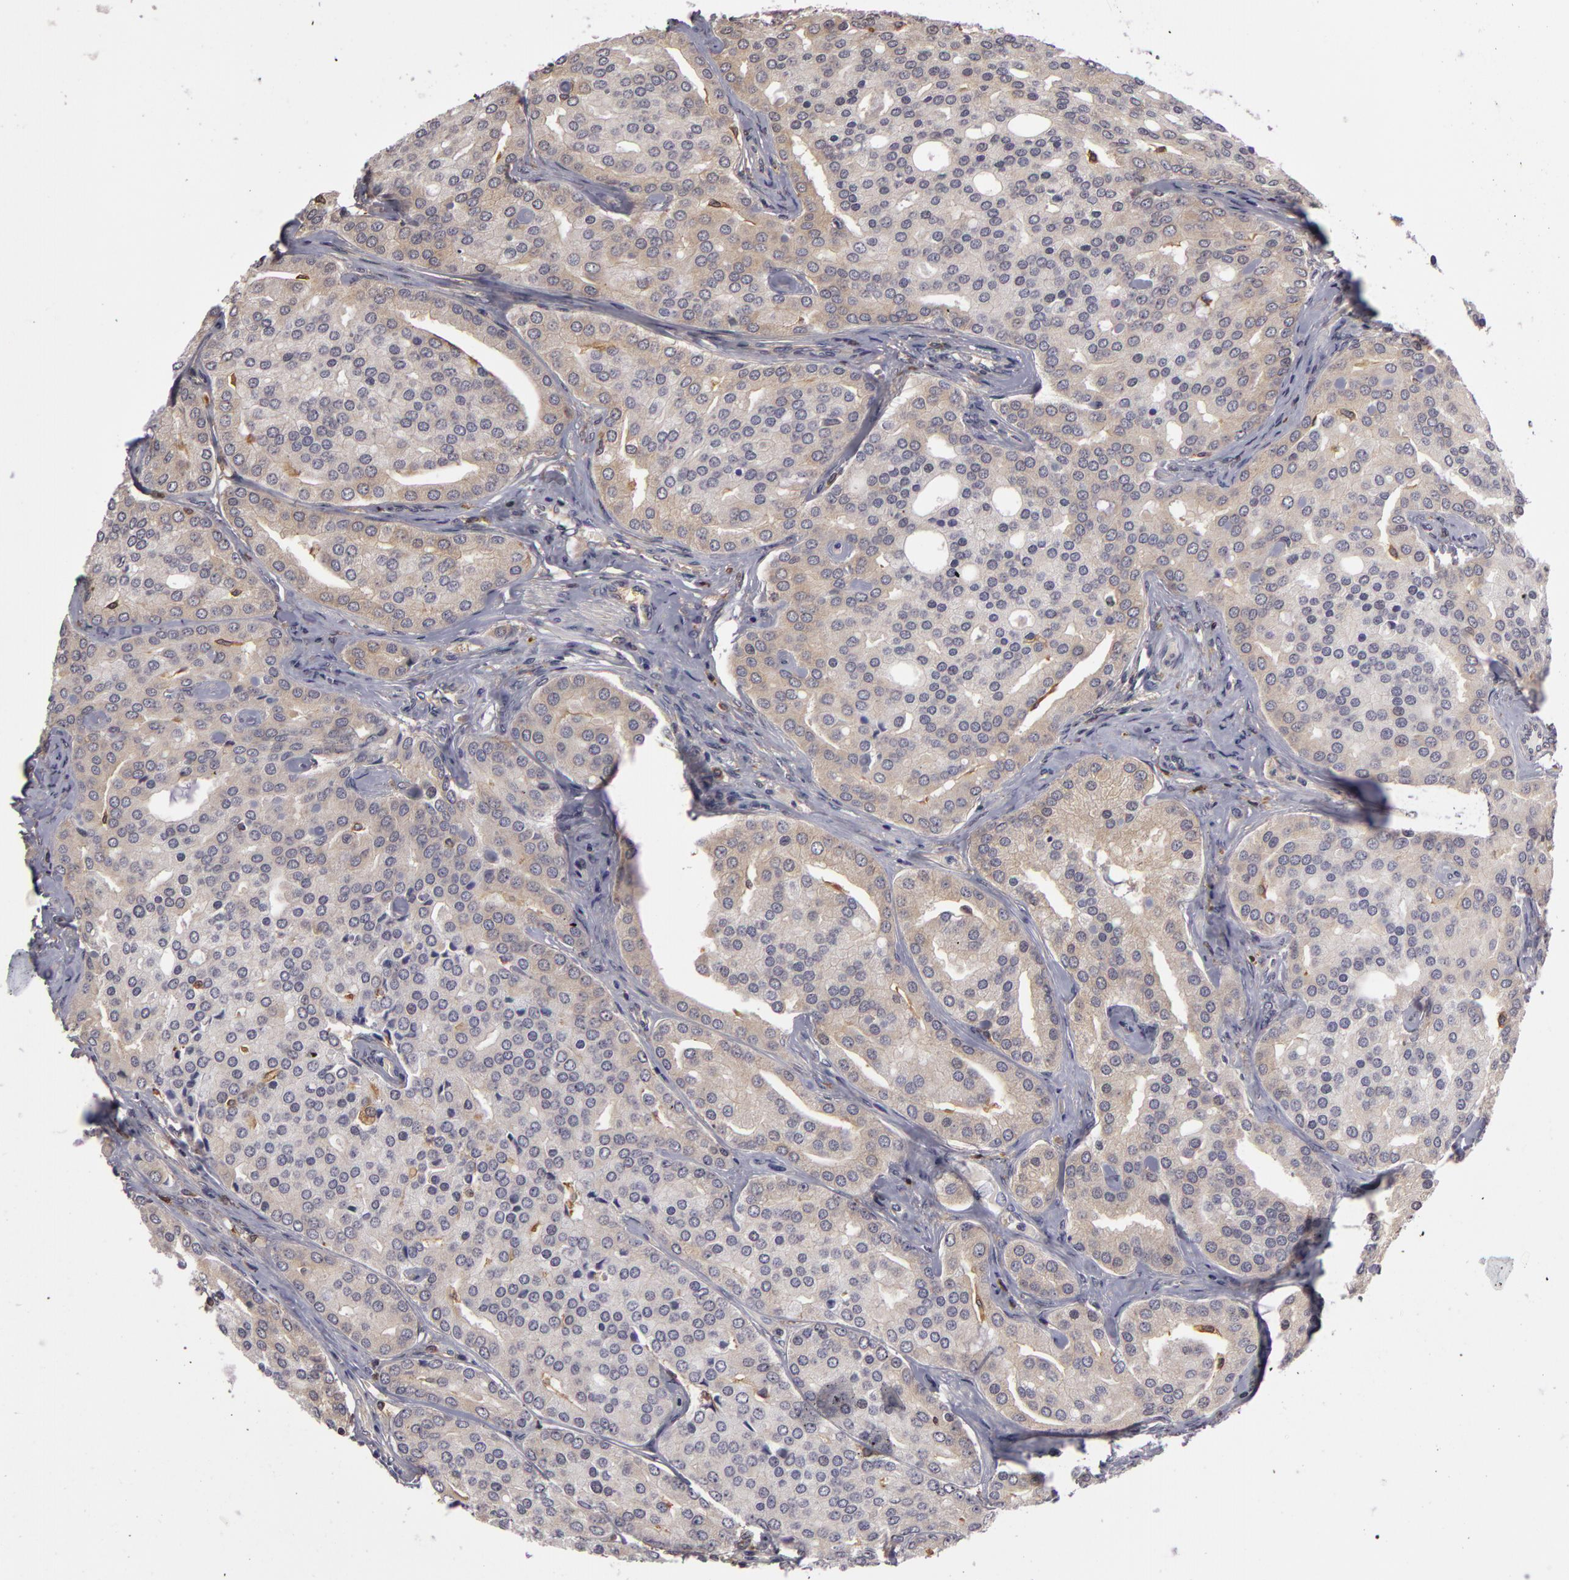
{"staining": {"intensity": "negative", "quantity": "none", "location": "none"}, "tissue": "prostate cancer", "cell_type": "Tumor cells", "image_type": "cancer", "snomed": [{"axis": "morphology", "description": "Adenocarcinoma, High grade"}, {"axis": "topography", "description": "Prostate"}], "caption": "A high-resolution micrograph shows IHC staining of prostate adenocarcinoma (high-grade), which demonstrates no significant expression in tumor cells.", "gene": "GNPDA1", "patient": {"sex": "male", "age": 64}}